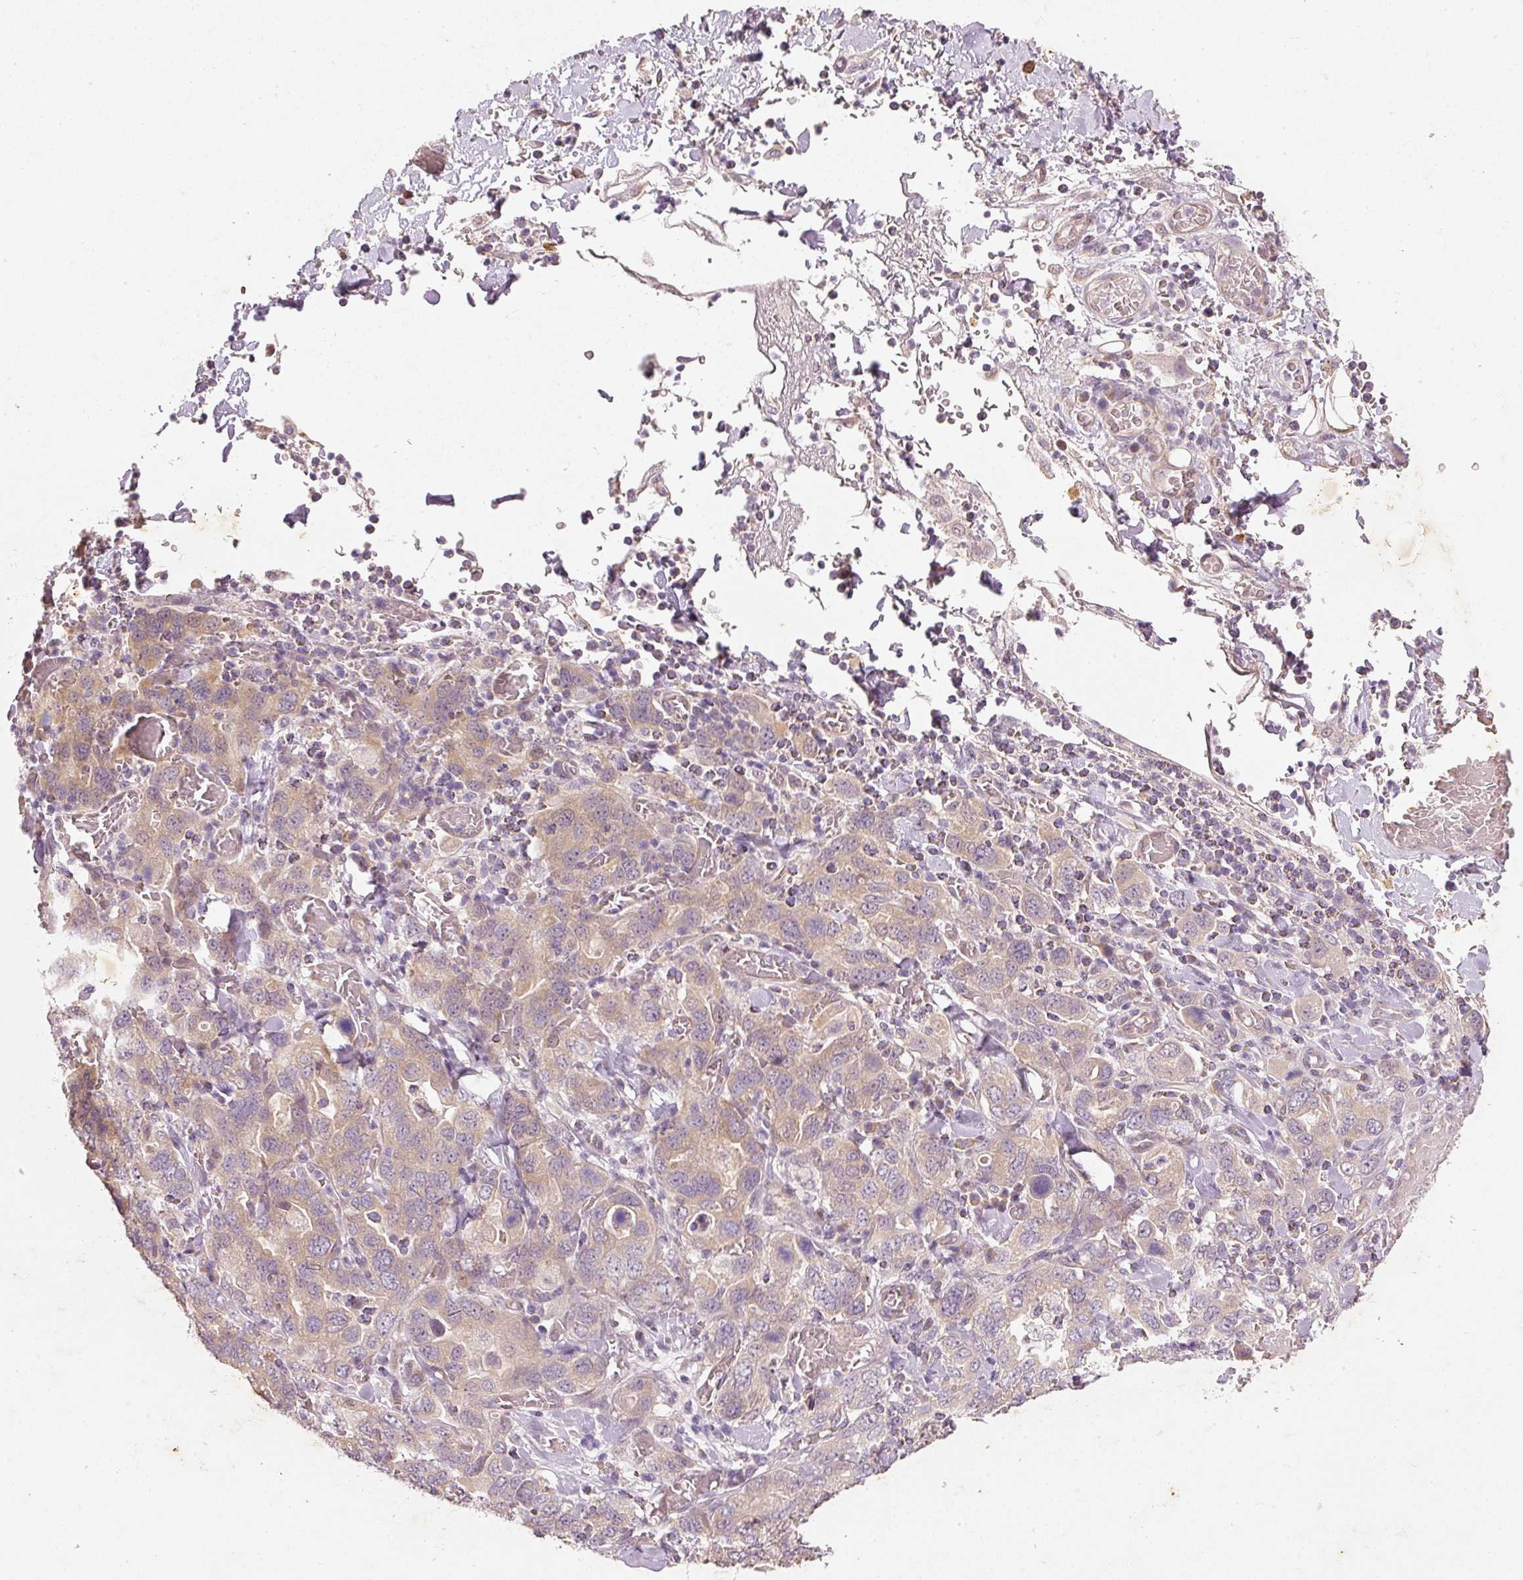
{"staining": {"intensity": "weak", "quantity": ">75%", "location": "cytoplasmic/membranous"}, "tissue": "stomach cancer", "cell_type": "Tumor cells", "image_type": "cancer", "snomed": [{"axis": "morphology", "description": "Adenocarcinoma, NOS"}, {"axis": "topography", "description": "Stomach, upper"}, {"axis": "topography", "description": "Stomach"}], "caption": "A micrograph showing weak cytoplasmic/membranous positivity in about >75% of tumor cells in stomach cancer (adenocarcinoma), as visualized by brown immunohistochemical staining.", "gene": "RGL2", "patient": {"sex": "male", "age": 62}}